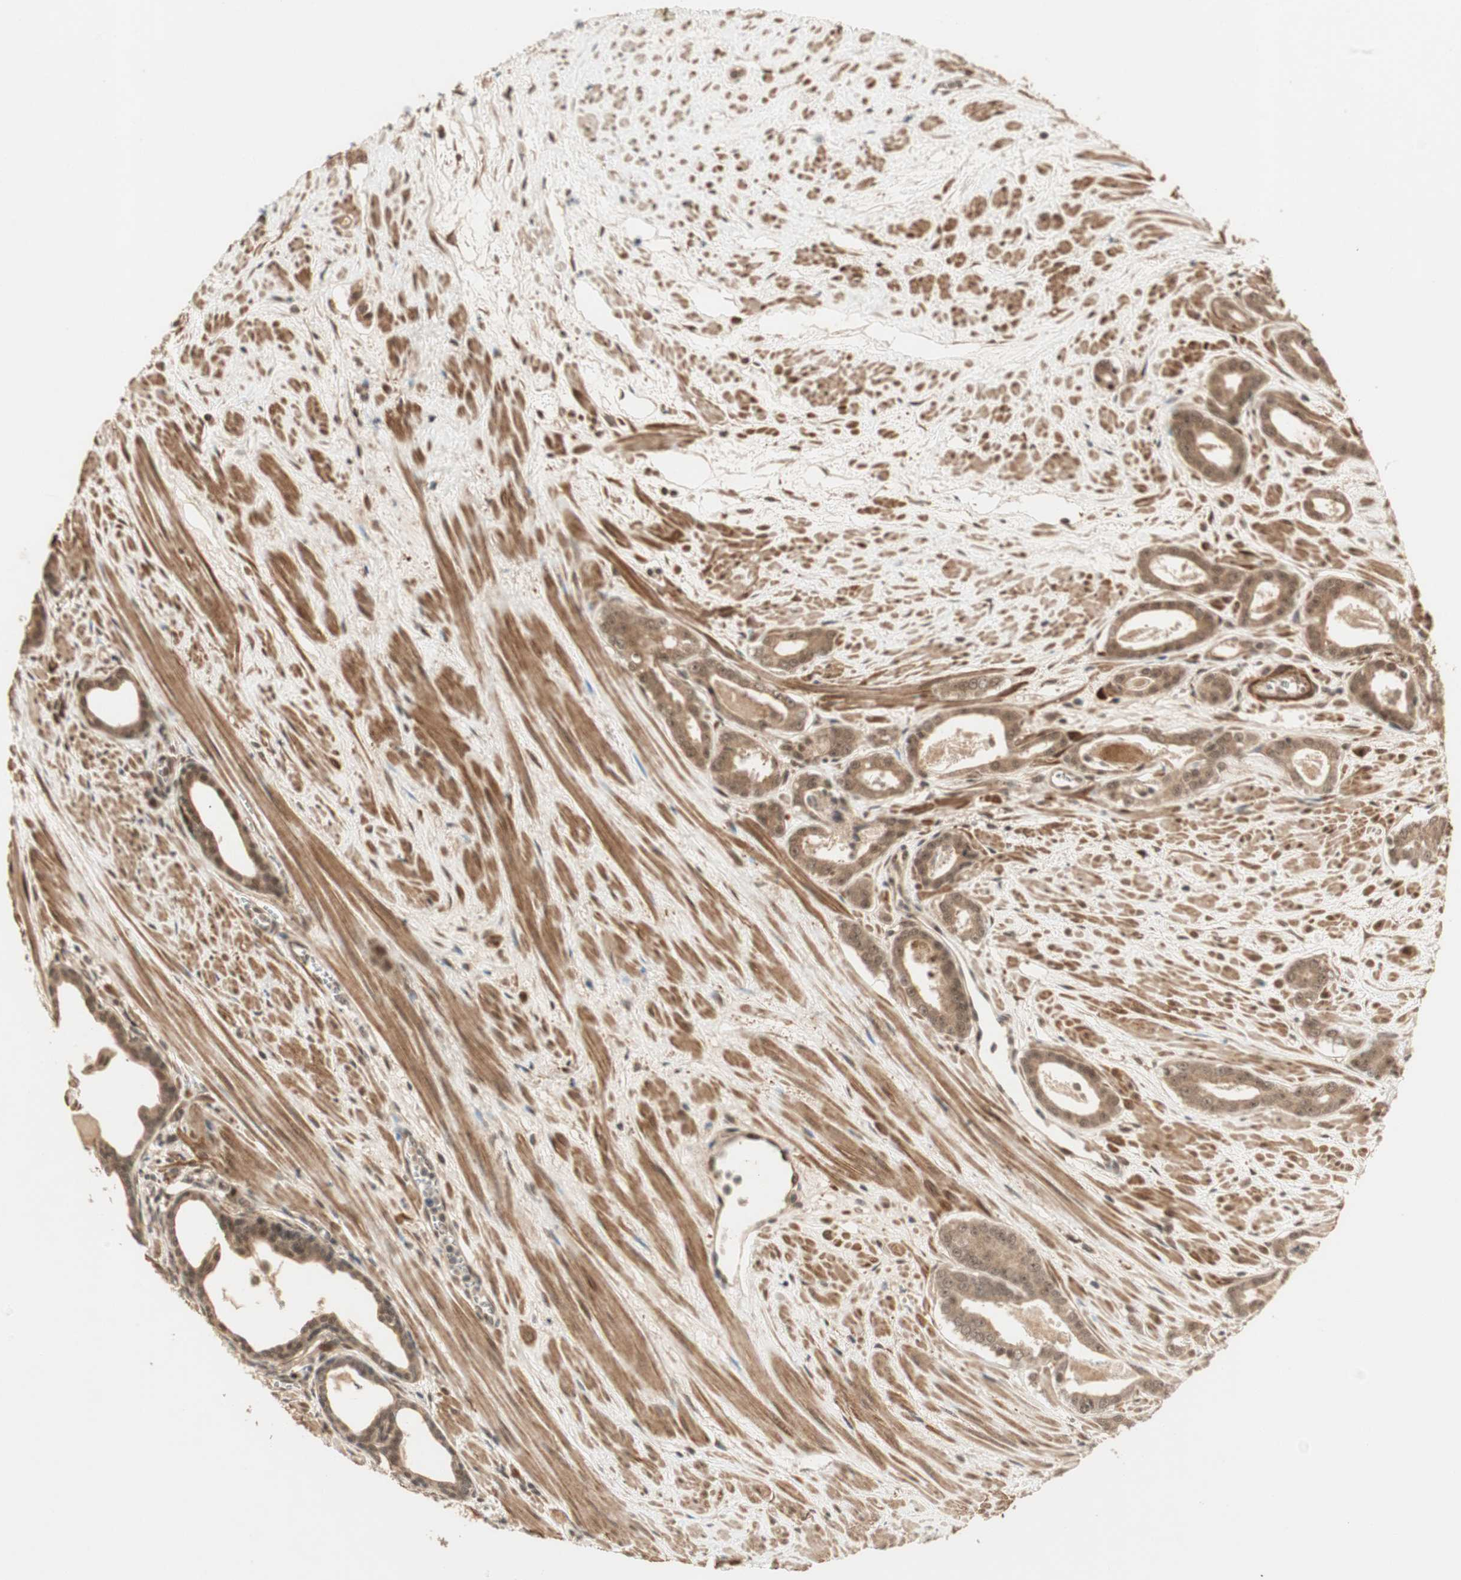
{"staining": {"intensity": "moderate", "quantity": ">75%", "location": "cytoplasmic/membranous,nuclear"}, "tissue": "prostate cancer", "cell_type": "Tumor cells", "image_type": "cancer", "snomed": [{"axis": "morphology", "description": "Adenocarcinoma, Low grade"}, {"axis": "topography", "description": "Prostate"}], "caption": "Immunohistochemistry staining of low-grade adenocarcinoma (prostate), which demonstrates medium levels of moderate cytoplasmic/membranous and nuclear expression in about >75% of tumor cells indicating moderate cytoplasmic/membranous and nuclear protein expression. The staining was performed using DAB (3,3'-diaminobenzidine) (brown) for protein detection and nuclei were counterstained in hematoxylin (blue).", "gene": "ZSCAN31", "patient": {"sex": "male", "age": 57}}